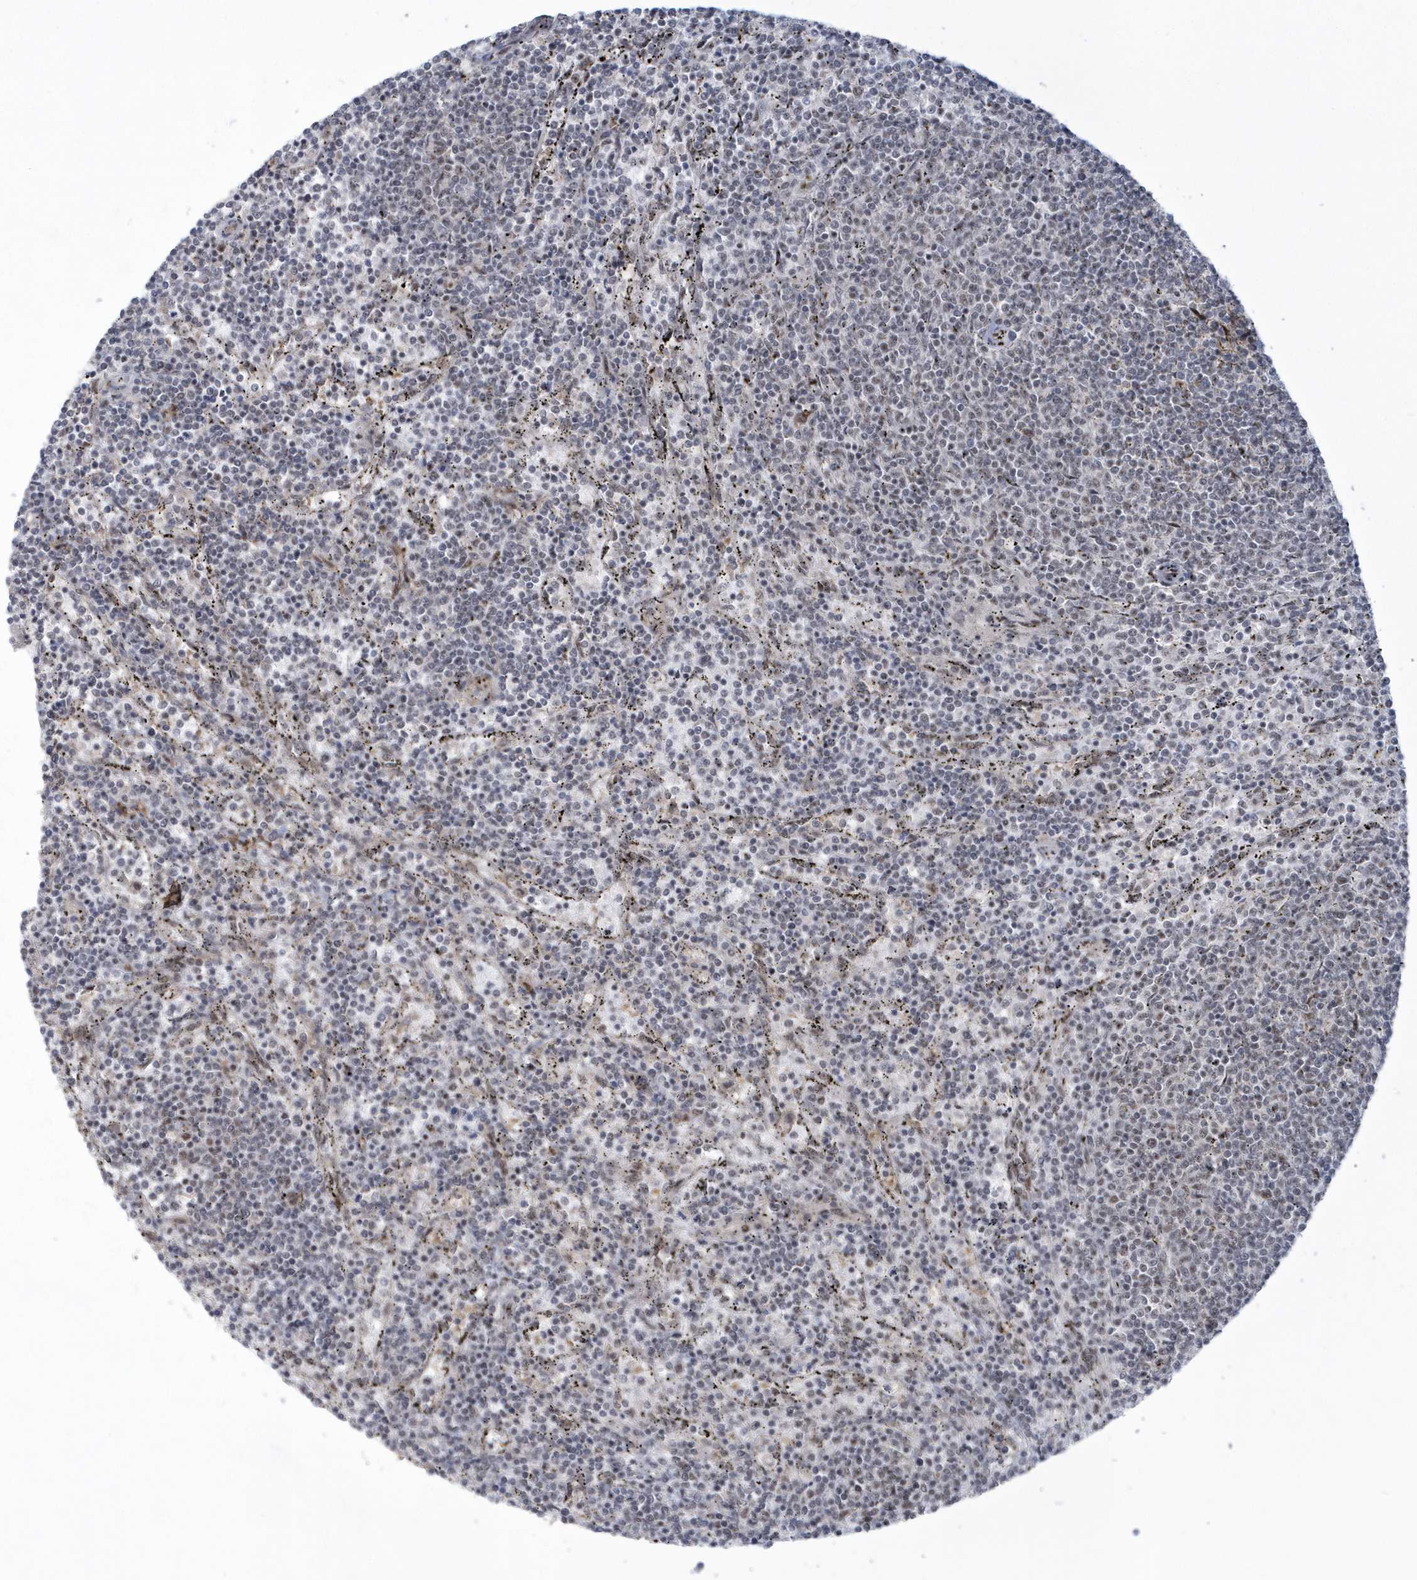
{"staining": {"intensity": "negative", "quantity": "none", "location": "none"}, "tissue": "lymphoma", "cell_type": "Tumor cells", "image_type": "cancer", "snomed": [{"axis": "morphology", "description": "Malignant lymphoma, non-Hodgkin's type, Low grade"}, {"axis": "topography", "description": "Spleen"}], "caption": "Tumor cells are negative for brown protein staining in lymphoma.", "gene": "KDM6B", "patient": {"sex": "female", "age": 50}}